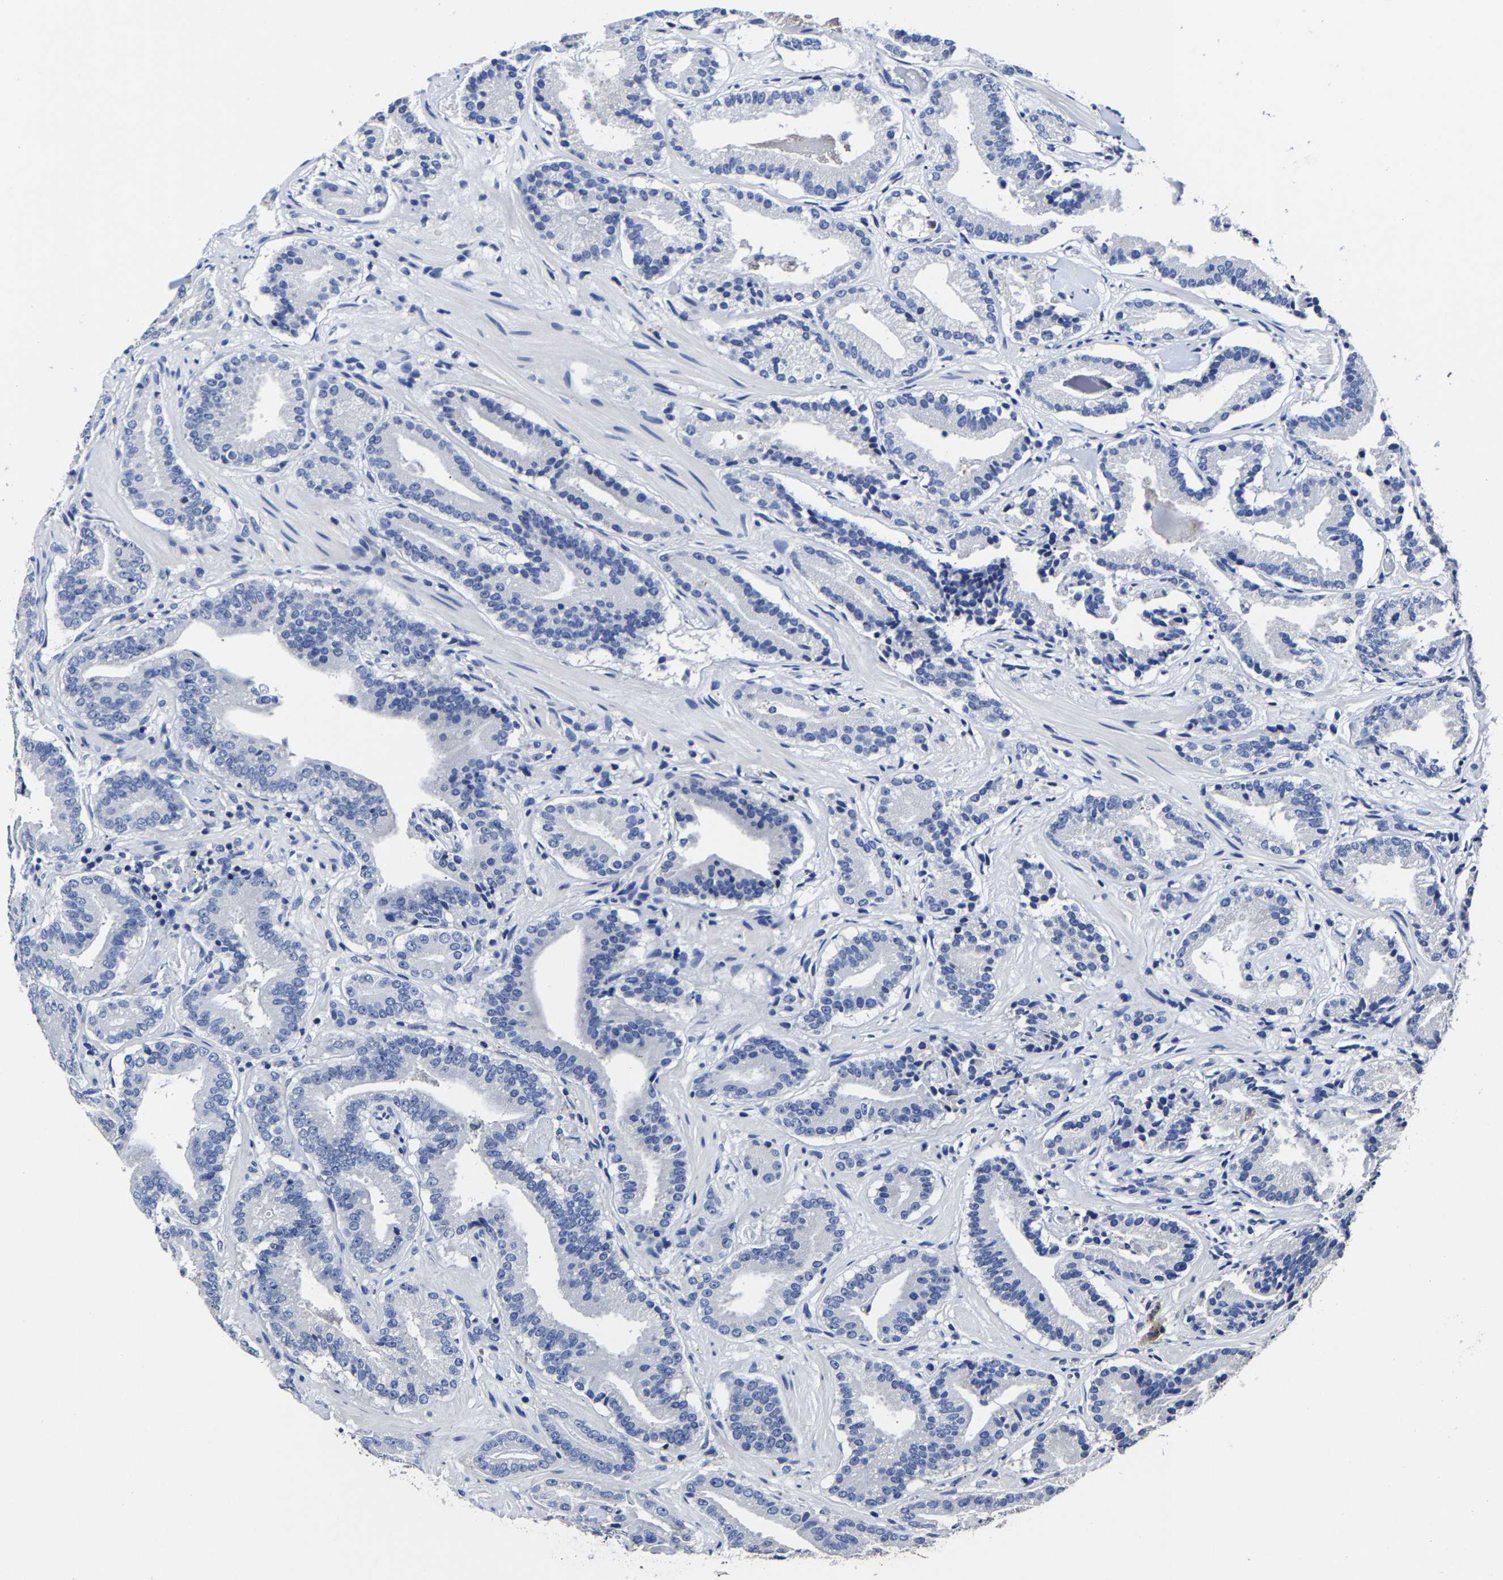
{"staining": {"intensity": "negative", "quantity": "none", "location": "none"}, "tissue": "prostate cancer", "cell_type": "Tumor cells", "image_type": "cancer", "snomed": [{"axis": "morphology", "description": "Adenocarcinoma, Low grade"}, {"axis": "topography", "description": "Prostate"}], "caption": "An image of prostate cancer stained for a protein exhibits no brown staining in tumor cells. (IHC, brightfield microscopy, high magnification).", "gene": "AKAP4", "patient": {"sex": "male", "age": 51}}